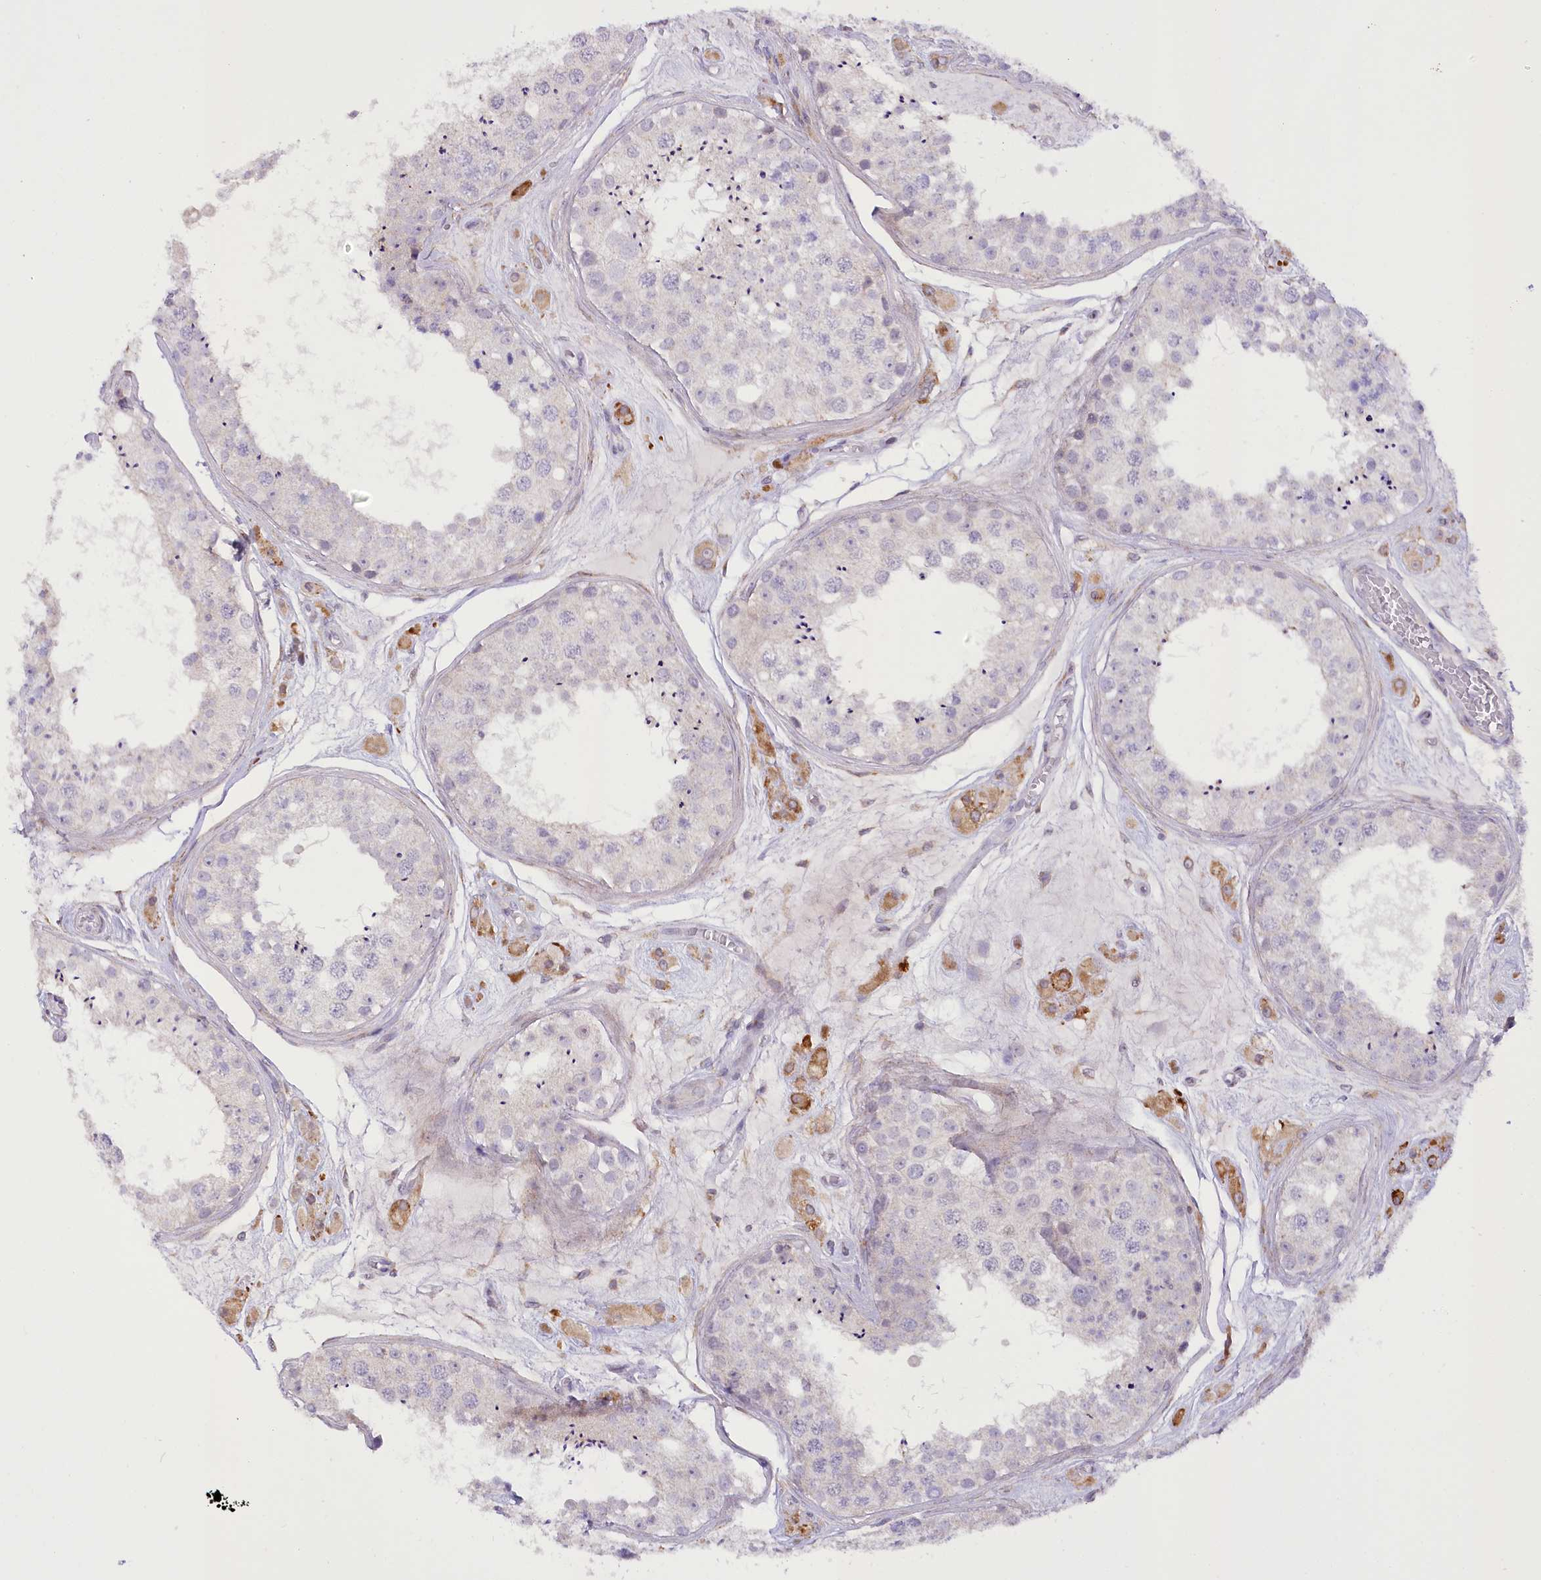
{"staining": {"intensity": "negative", "quantity": "none", "location": "none"}, "tissue": "testis", "cell_type": "Cells in seminiferous ducts", "image_type": "normal", "snomed": [{"axis": "morphology", "description": "Normal tissue, NOS"}, {"axis": "topography", "description": "Testis"}], "caption": "This is an immunohistochemistry image of unremarkable testis. There is no staining in cells in seminiferous ducts.", "gene": "NCKAP5", "patient": {"sex": "male", "age": 25}}